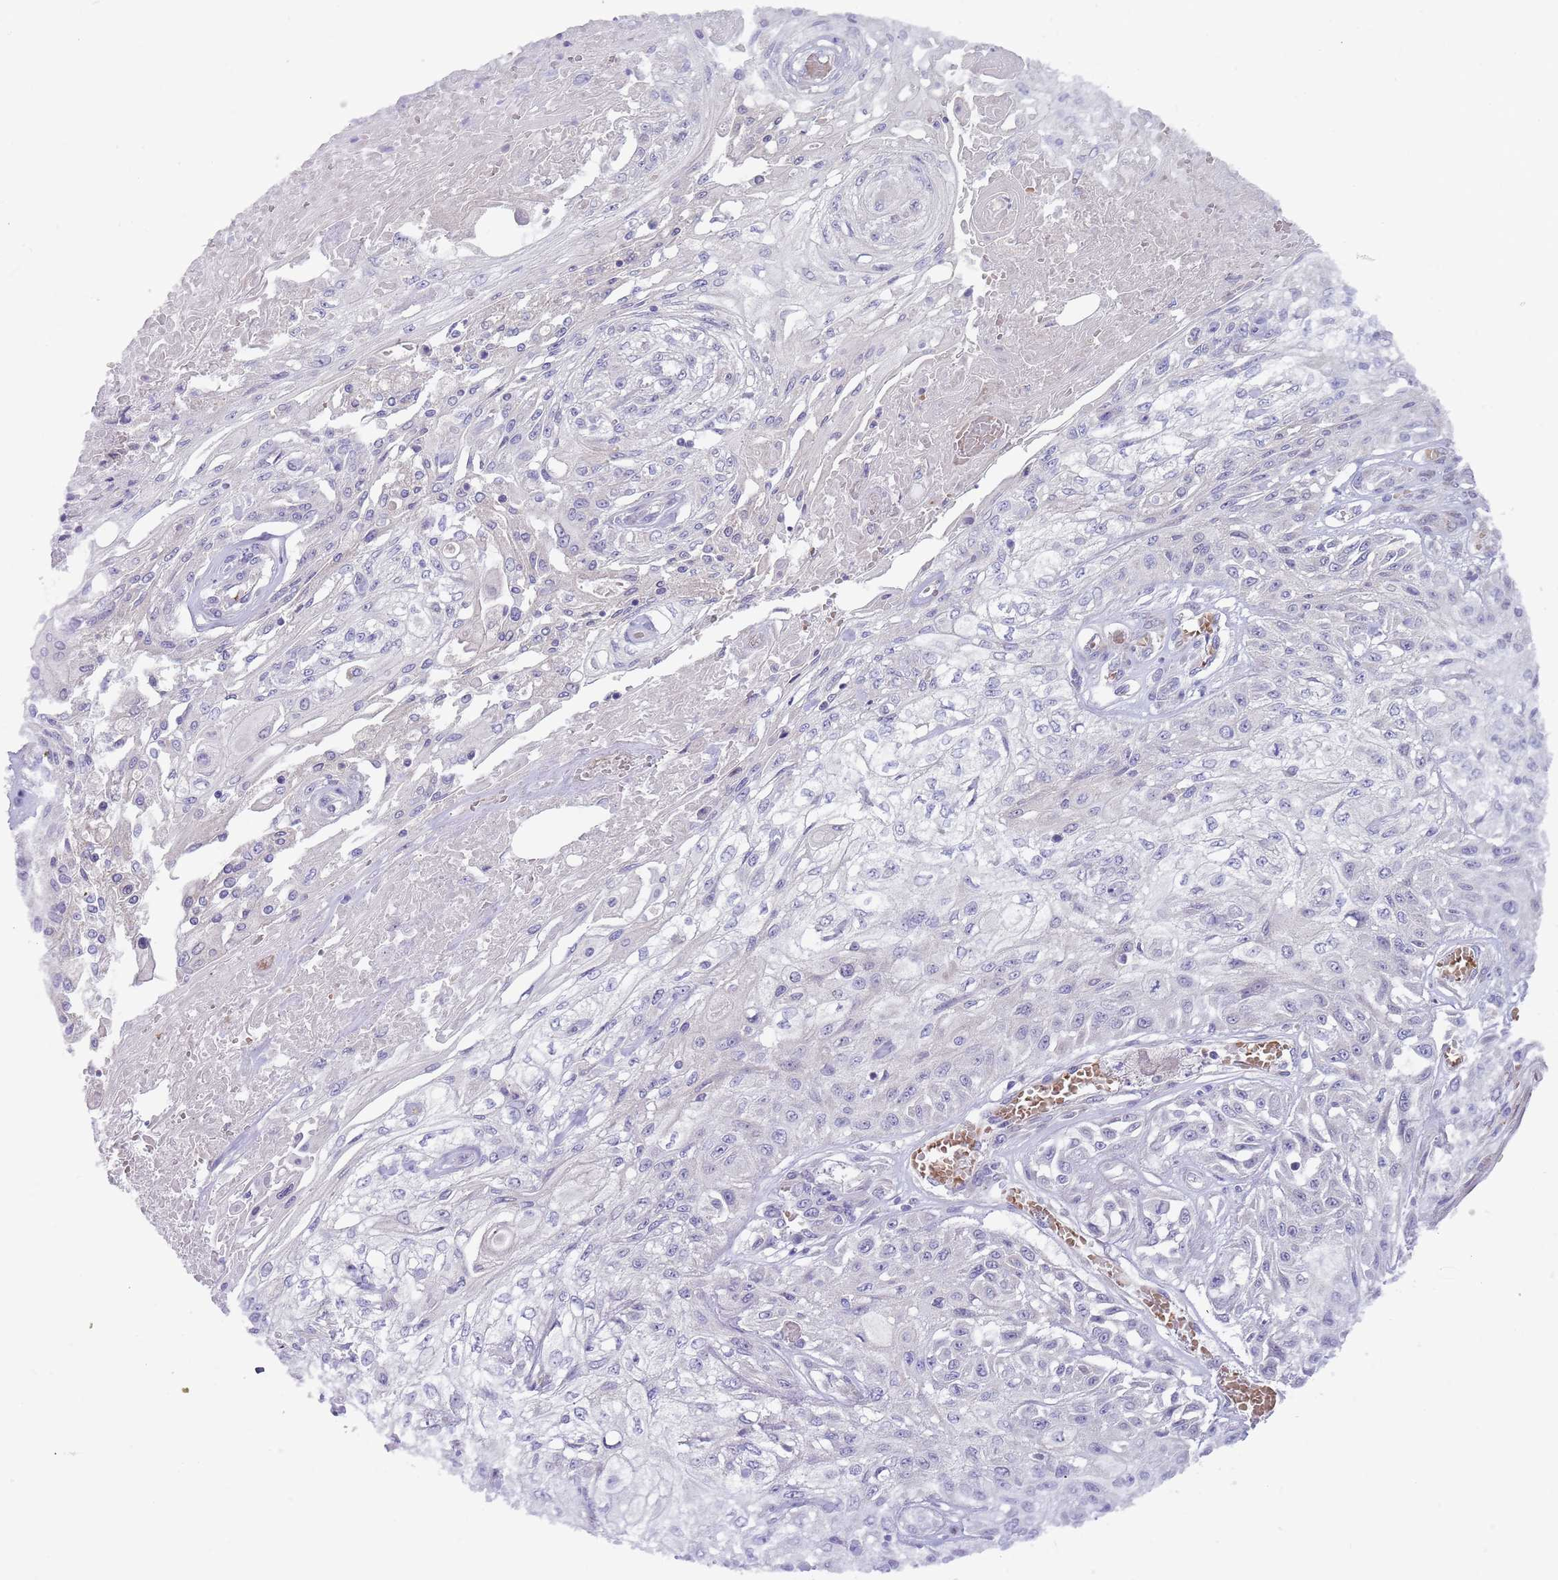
{"staining": {"intensity": "negative", "quantity": "none", "location": "none"}, "tissue": "skin cancer", "cell_type": "Tumor cells", "image_type": "cancer", "snomed": [{"axis": "morphology", "description": "Squamous cell carcinoma, NOS"}, {"axis": "morphology", "description": "Squamous cell carcinoma, metastatic, NOS"}, {"axis": "topography", "description": "Skin"}, {"axis": "topography", "description": "Lymph node"}], "caption": "Protein analysis of skin cancer reveals no significant positivity in tumor cells.", "gene": "PRAC1", "patient": {"sex": "male", "age": 75}}